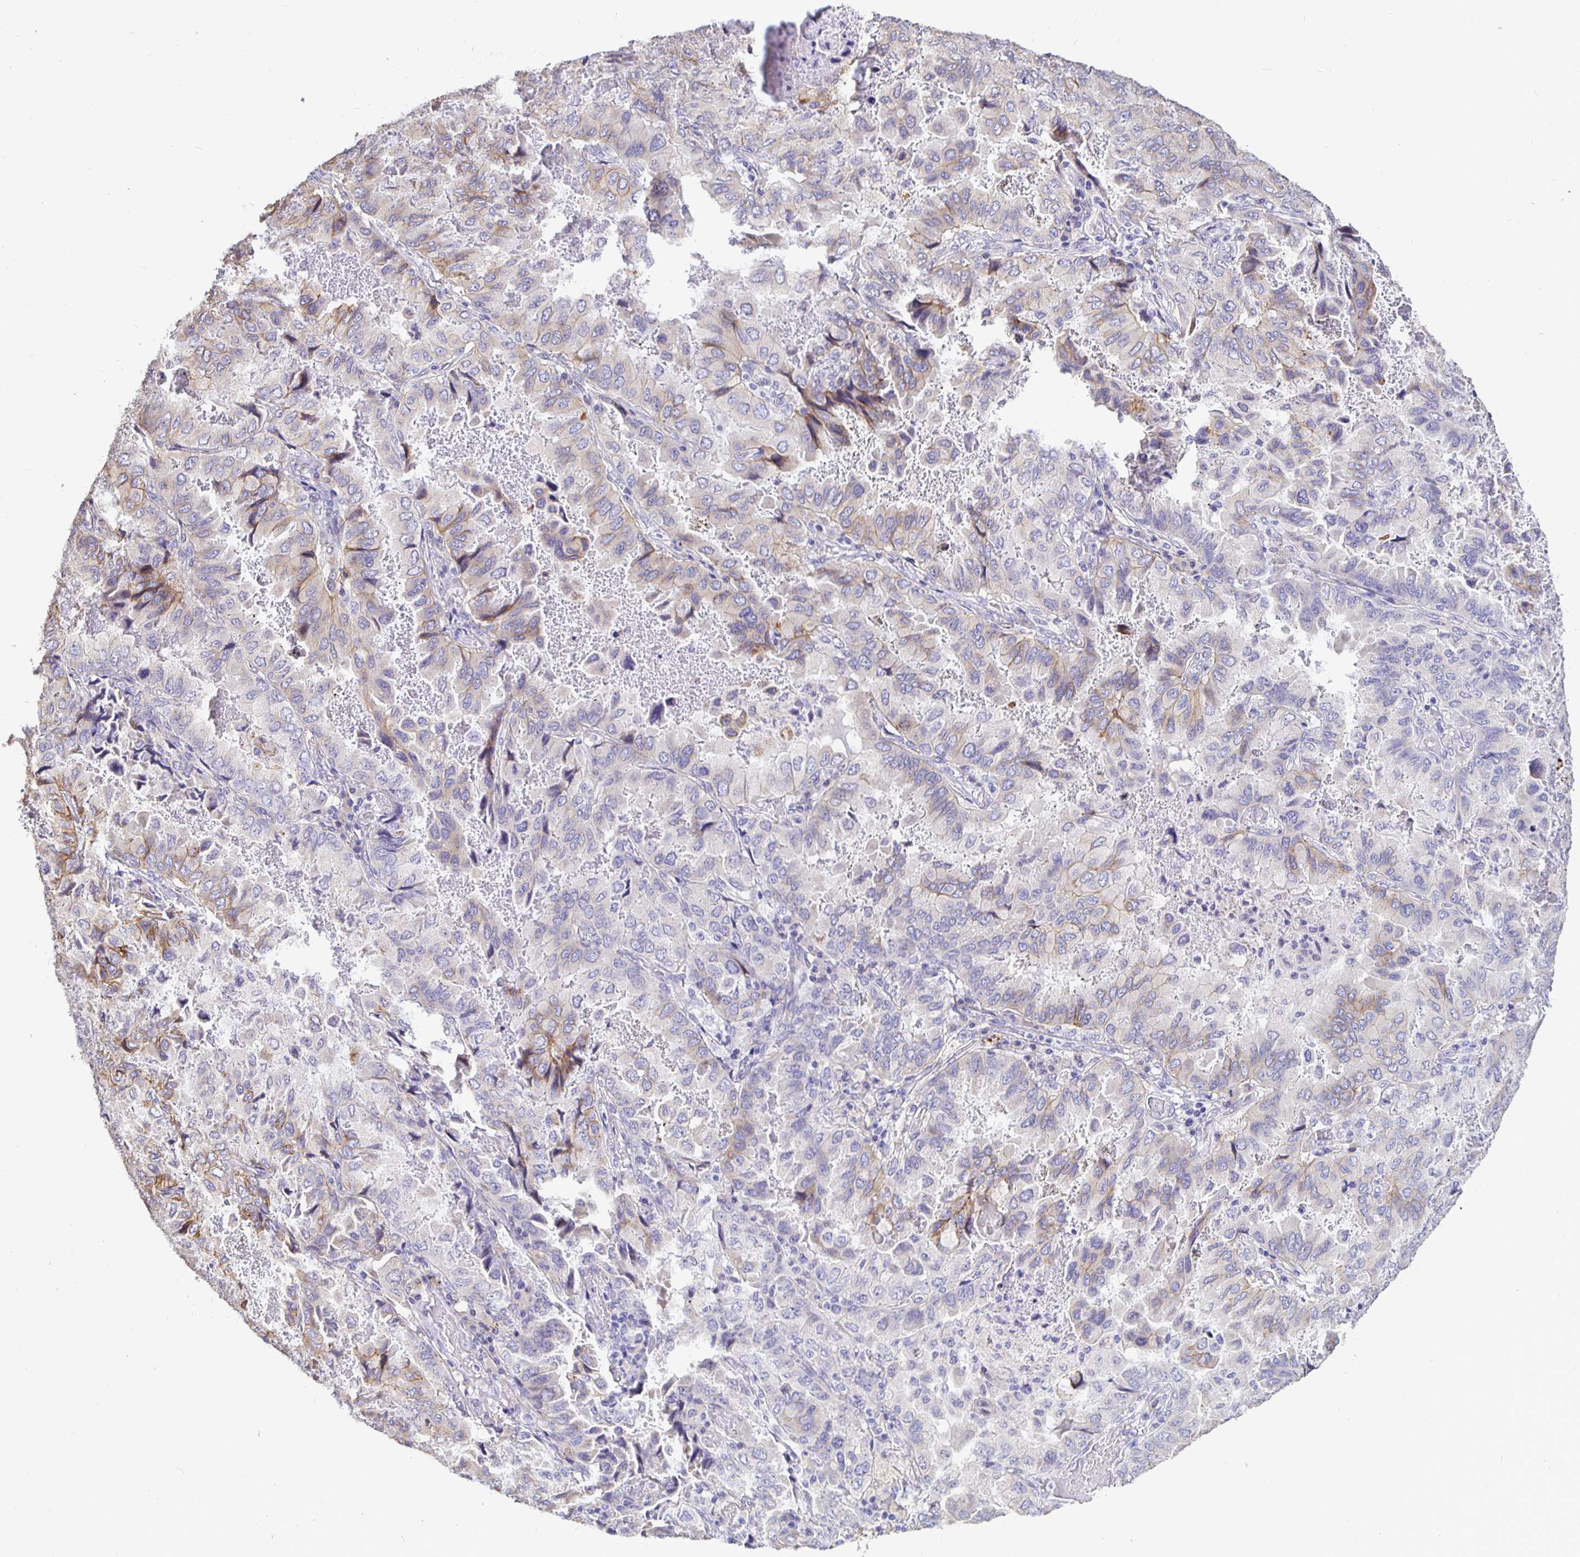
{"staining": {"intensity": "weak", "quantity": "<25%", "location": "cytoplasmic/membranous"}, "tissue": "lung cancer", "cell_type": "Tumor cells", "image_type": "cancer", "snomed": [{"axis": "morphology", "description": "Aneuploidy"}, {"axis": "morphology", "description": "Adenocarcinoma, NOS"}, {"axis": "morphology", "description": "Adenocarcinoma, metastatic, NOS"}, {"axis": "topography", "description": "Lymph node"}, {"axis": "topography", "description": "Lung"}], "caption": "The immunohistochemistry image has no significant positivity in tumor cells of lung adenocarcinoma tissue.", "gene": "DNAI2", "patient": {"sex": "female", "age": 48}}